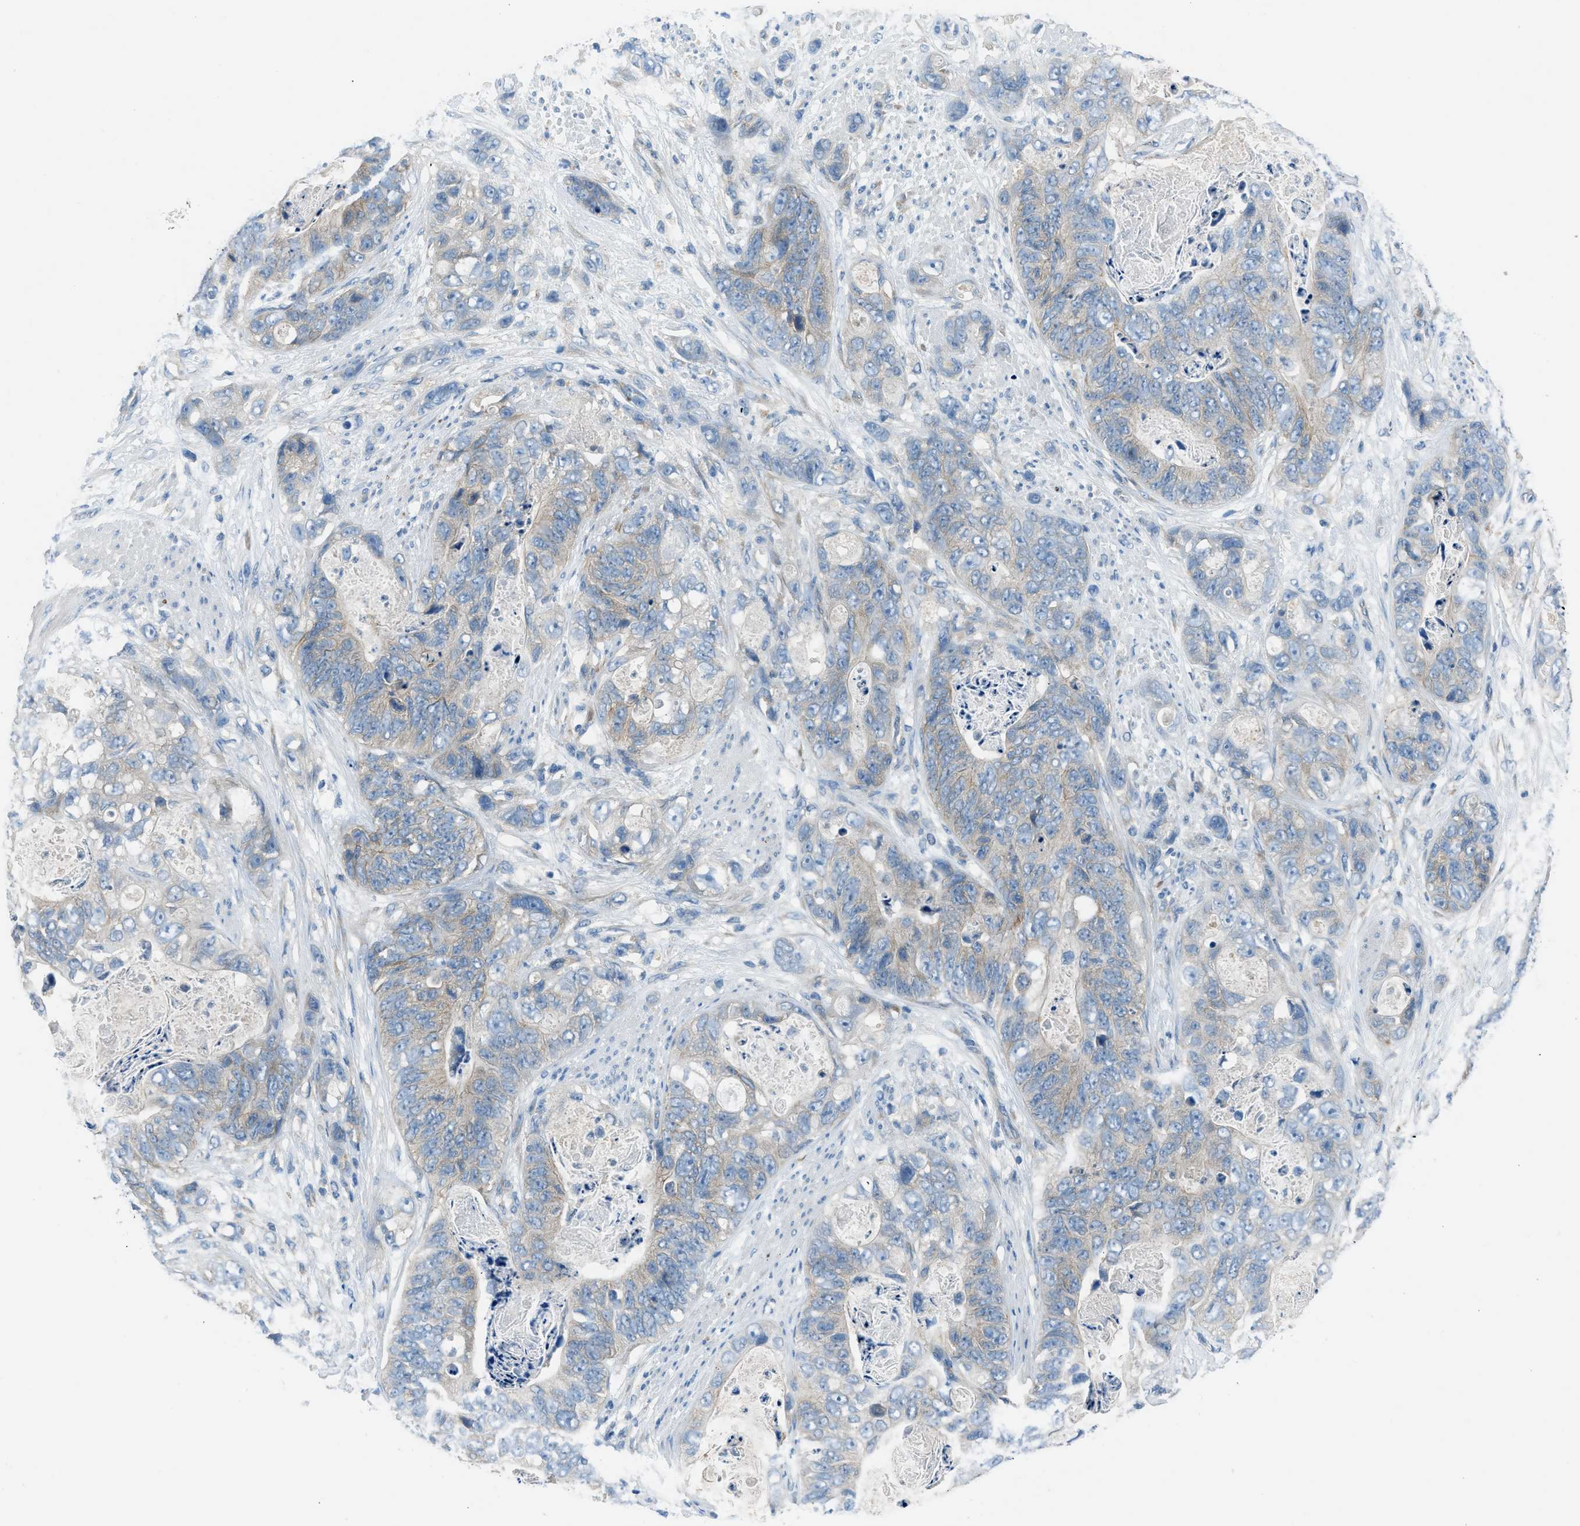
{"staining": {"intensity": "weak", "quantity": "<25%", "location": "cytoplasmic/membranous"}, "tissue": "stomach cancer", "cell_type": "Tumor cells", "image_type": "cancer", "snomed": [{"axis": "morphology", "description": "Adenocarcinoma, NOS"}, {"axis": "topography", "description": "Stomach"}], "caption": "An immunohistochemistry (IHC) image of stomach adenocarcinoma is shown. There is no staining in tumor cells of stomach adenocarcinoma. Brightfield microscopy of immunohistochemistry (IHC) stained with DAB (3,3'-diaminobenzidine) (brown) and hematoxylin (blue), captured at high magnification.", "gene": "BMP1", "patient": {"sex": "female", "age": 89}}